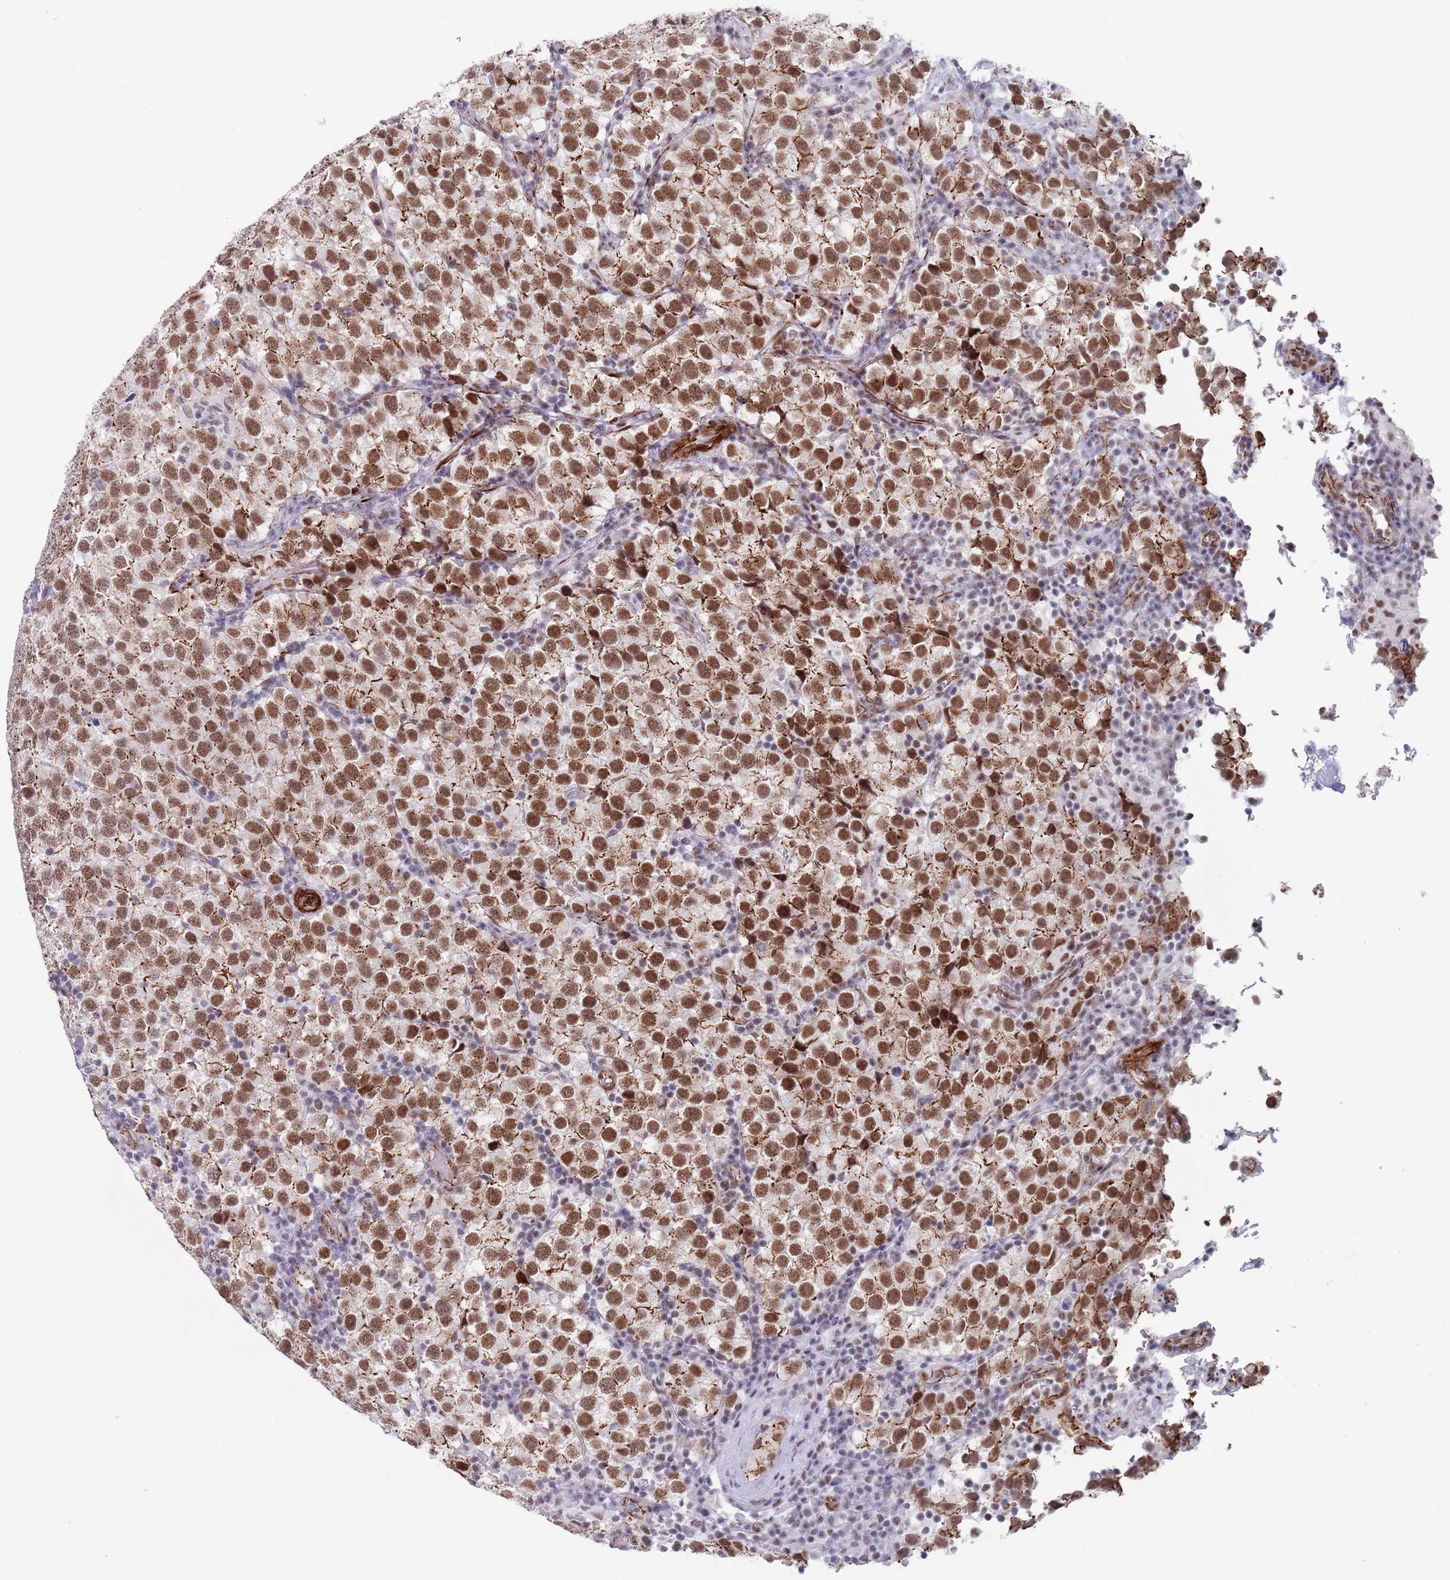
{"staining": {"intensity": "moderate", "quantity": "25%-75%", "location": "cytoplasmic/membranous"}, "tissue": "testis cancer", "cell_type": "Tumor cells", "image_type": "cancer", "snomed": [{"axis": "morphology", "description": "Seminoma, NOS"}, {"axis": "topography", "description": "Testis"}], "caption": "Protein staining by immunohistochemistry (IHC) exhibits moderate cytoplasmic/membranous expression in approximately 25%-75% of tumor cells in testis cancer (seminoma). (DAB (3,3'-diaminobenzidine) IHC with brightfield microscopy, high magnification).", "gene": "OR5A2", "patient": {"sex": "male", "age": 34}}